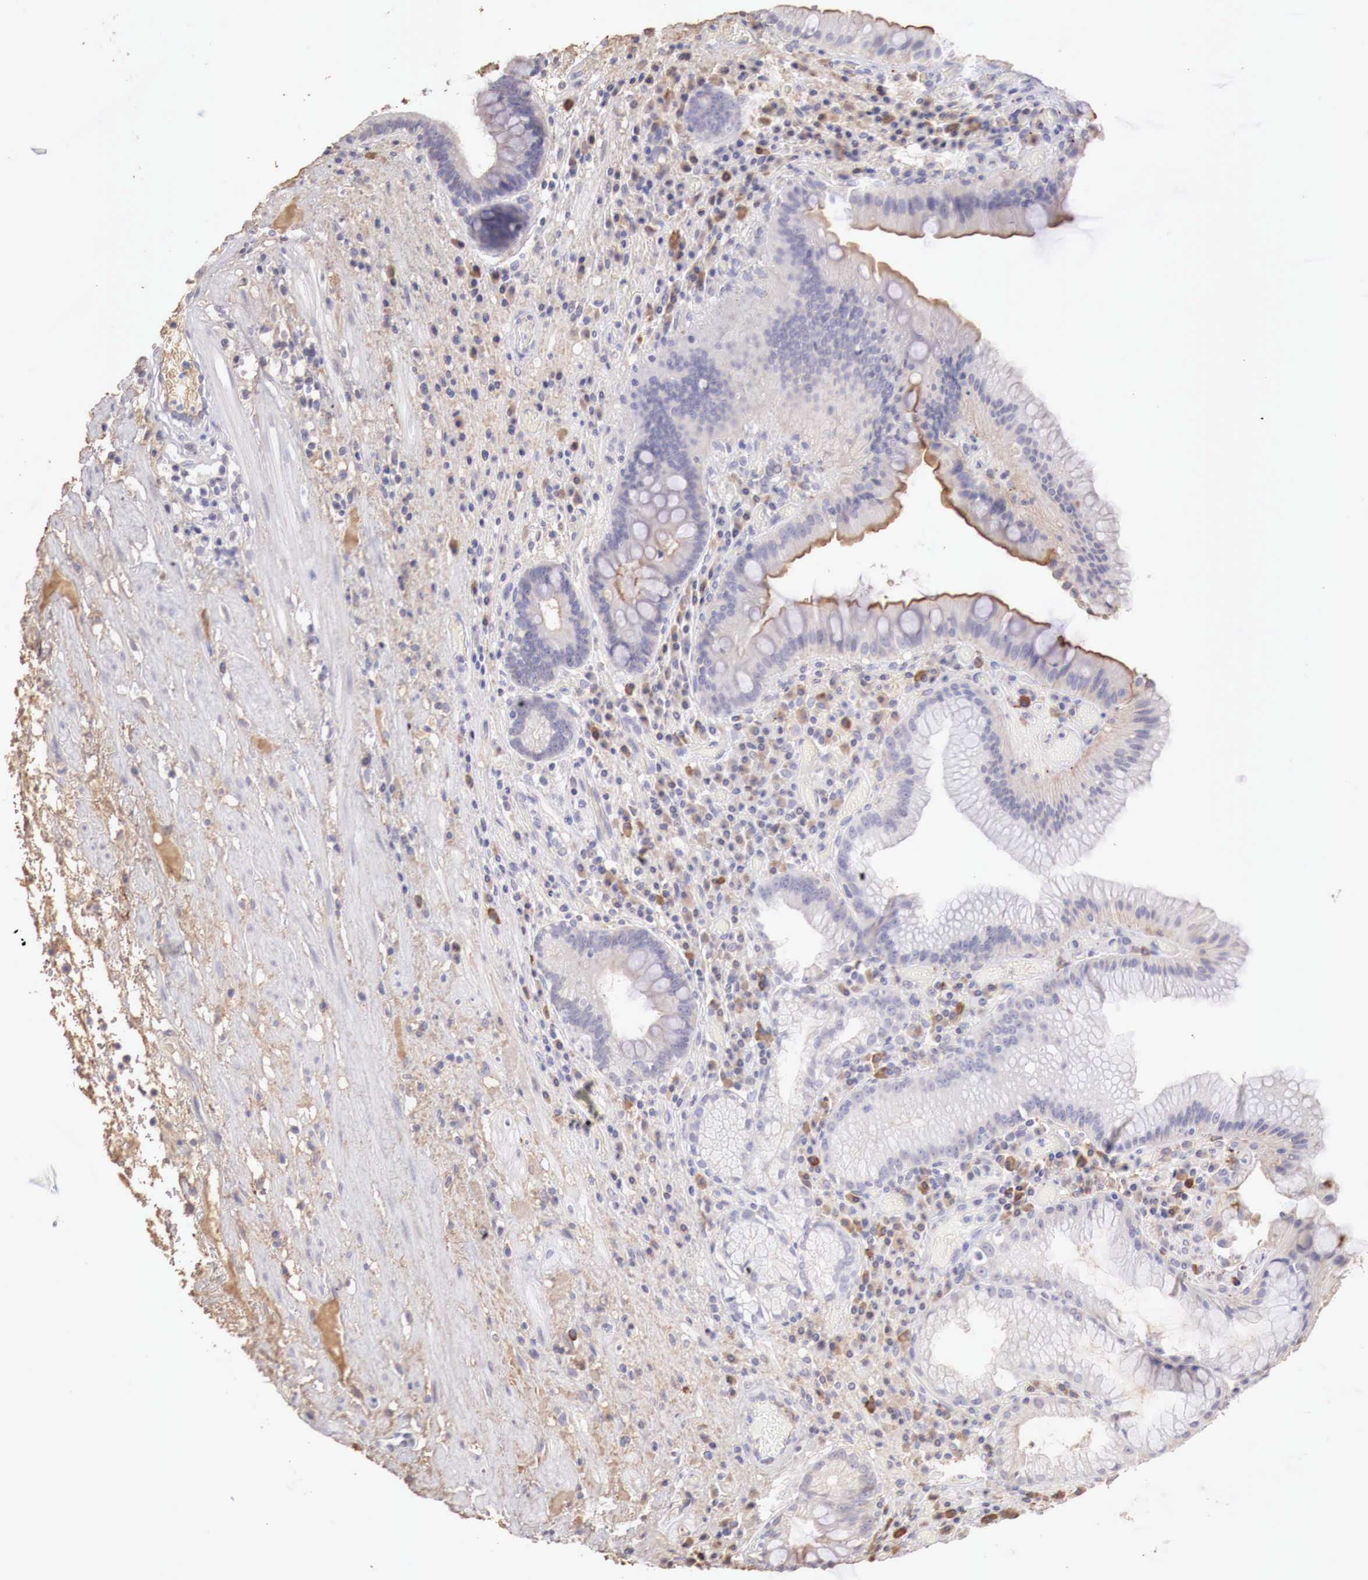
{"staining": {"intensity": "moderate", "quantity": "25%-75%", "location": "cytoplasmic/membranous"}, "tissue": "stomach", "cell_type": "Glandular cells", "image_type": "normal", "snomed": [{"axis": "morphology", "description": "Normal tissue, NOS"}, {"axis": "topography", "description": "Stomach, lower"}, {"axis": "topography", "description": "Duodenum"}], "caption": "Stomach stained with DAB (3,3'-diaminobenzidine) immunohistochemistry demonstrates medium levels of moderate cytoplasmic/membranous staining in about 25%-75% of glandular cells. The protein of interest is shown in brown color, while the nuclei are stained blue.", "gene": "XPNPEP2", "patient": {"sex": "male", "age": 84}}